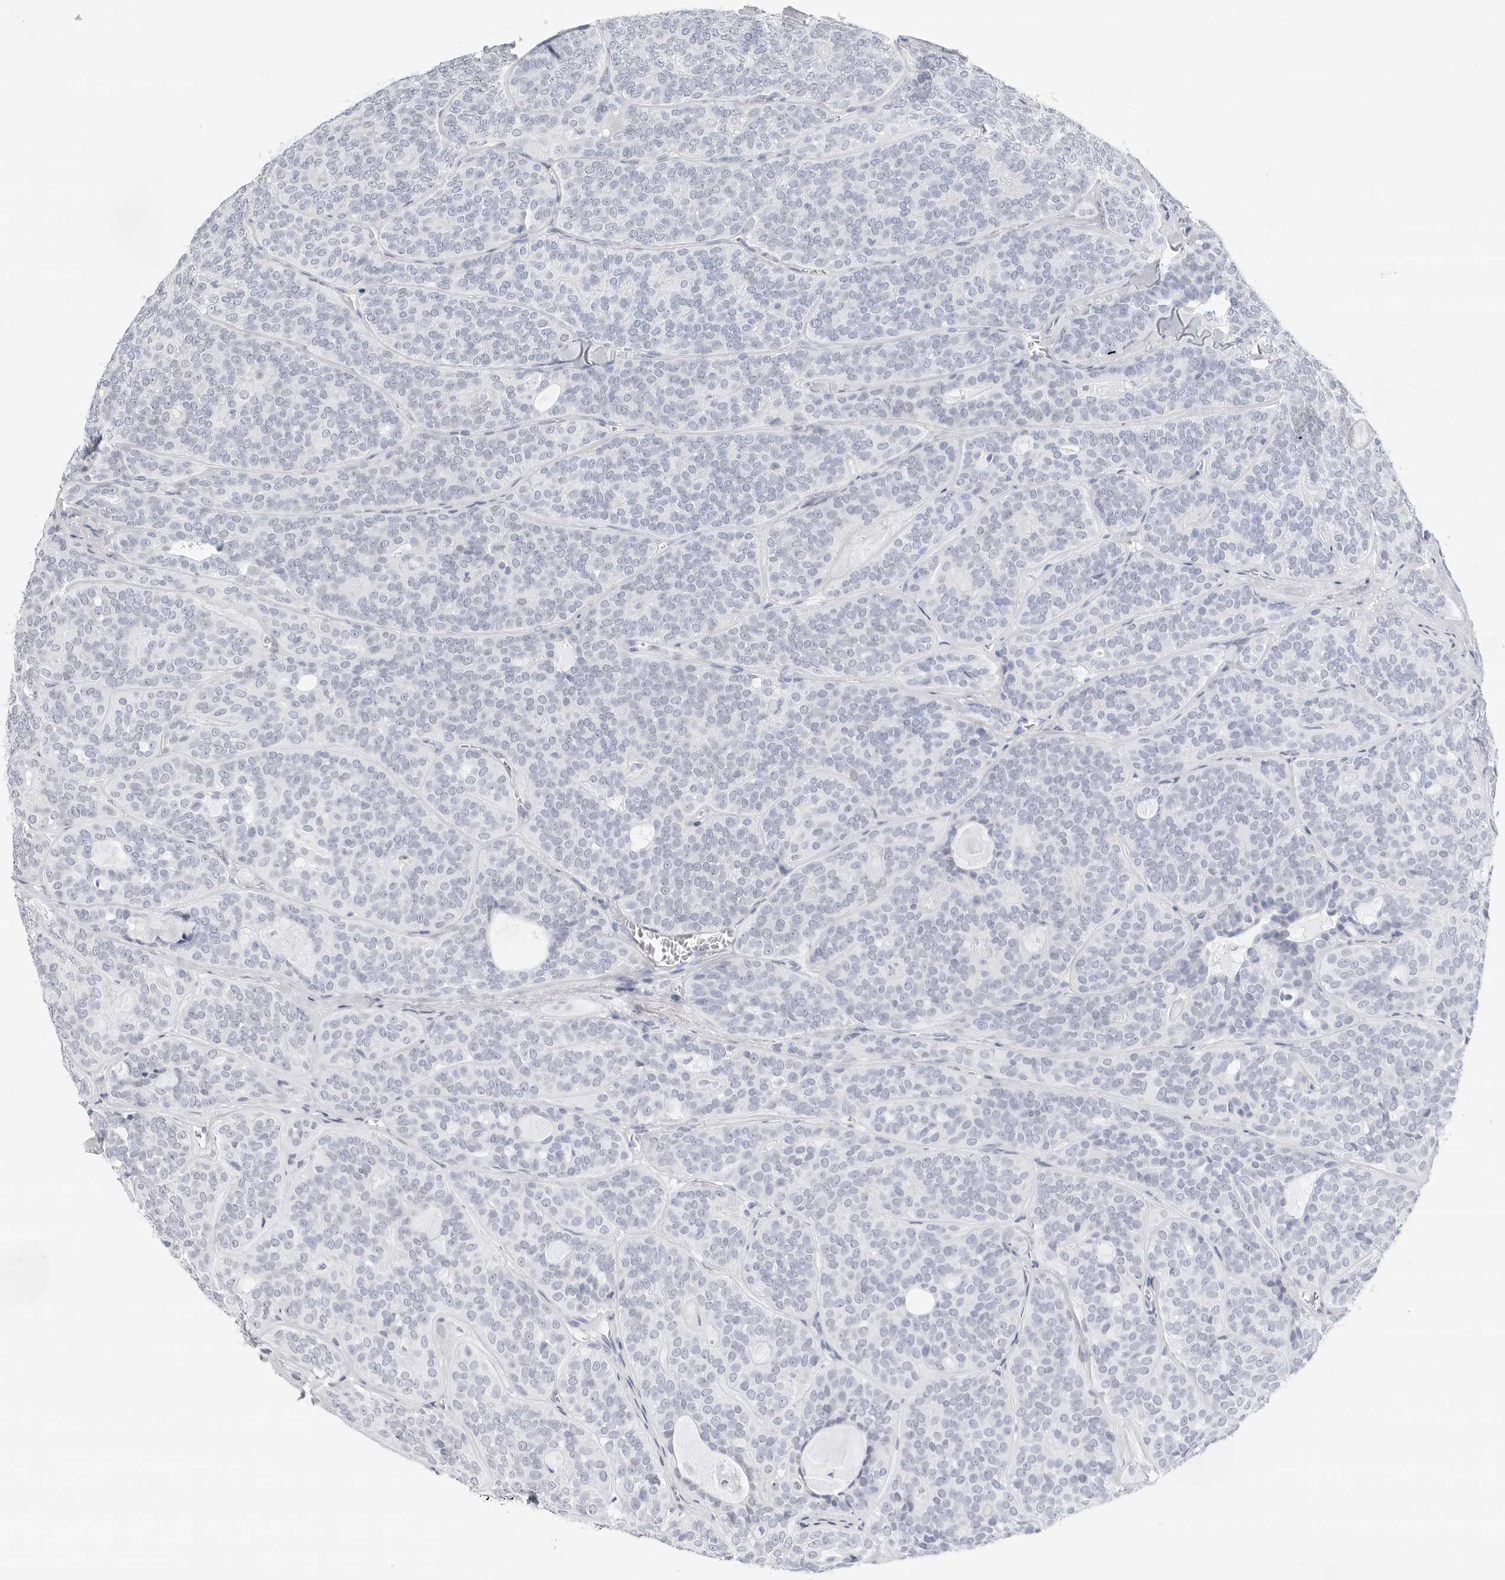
{"staining": {"intensity": "negative", "quantity": "none", "location": "none"}, "tissue": "head and neck cancer", "cell_type": "Tumor cells", "image_type": "cancer", "snomed": [{"axis": "morphology", "description": "Adenocarcinoma, NOS"}, {"axis": "topography", "description": "Head-Neck"}], "caption": "The histopathology image reveals no significant staining in tumor cells of head and neck adenocarcinoma. The staining was performed using DAB (3,3'-diaminobenzidine) to visualize the protein expression in brown, while the nuclei were stained in blue with hematoxylin (Magnification: 20x).", "gene": "SLC19A1", "patient": {"sex": "male", "age": 66}}